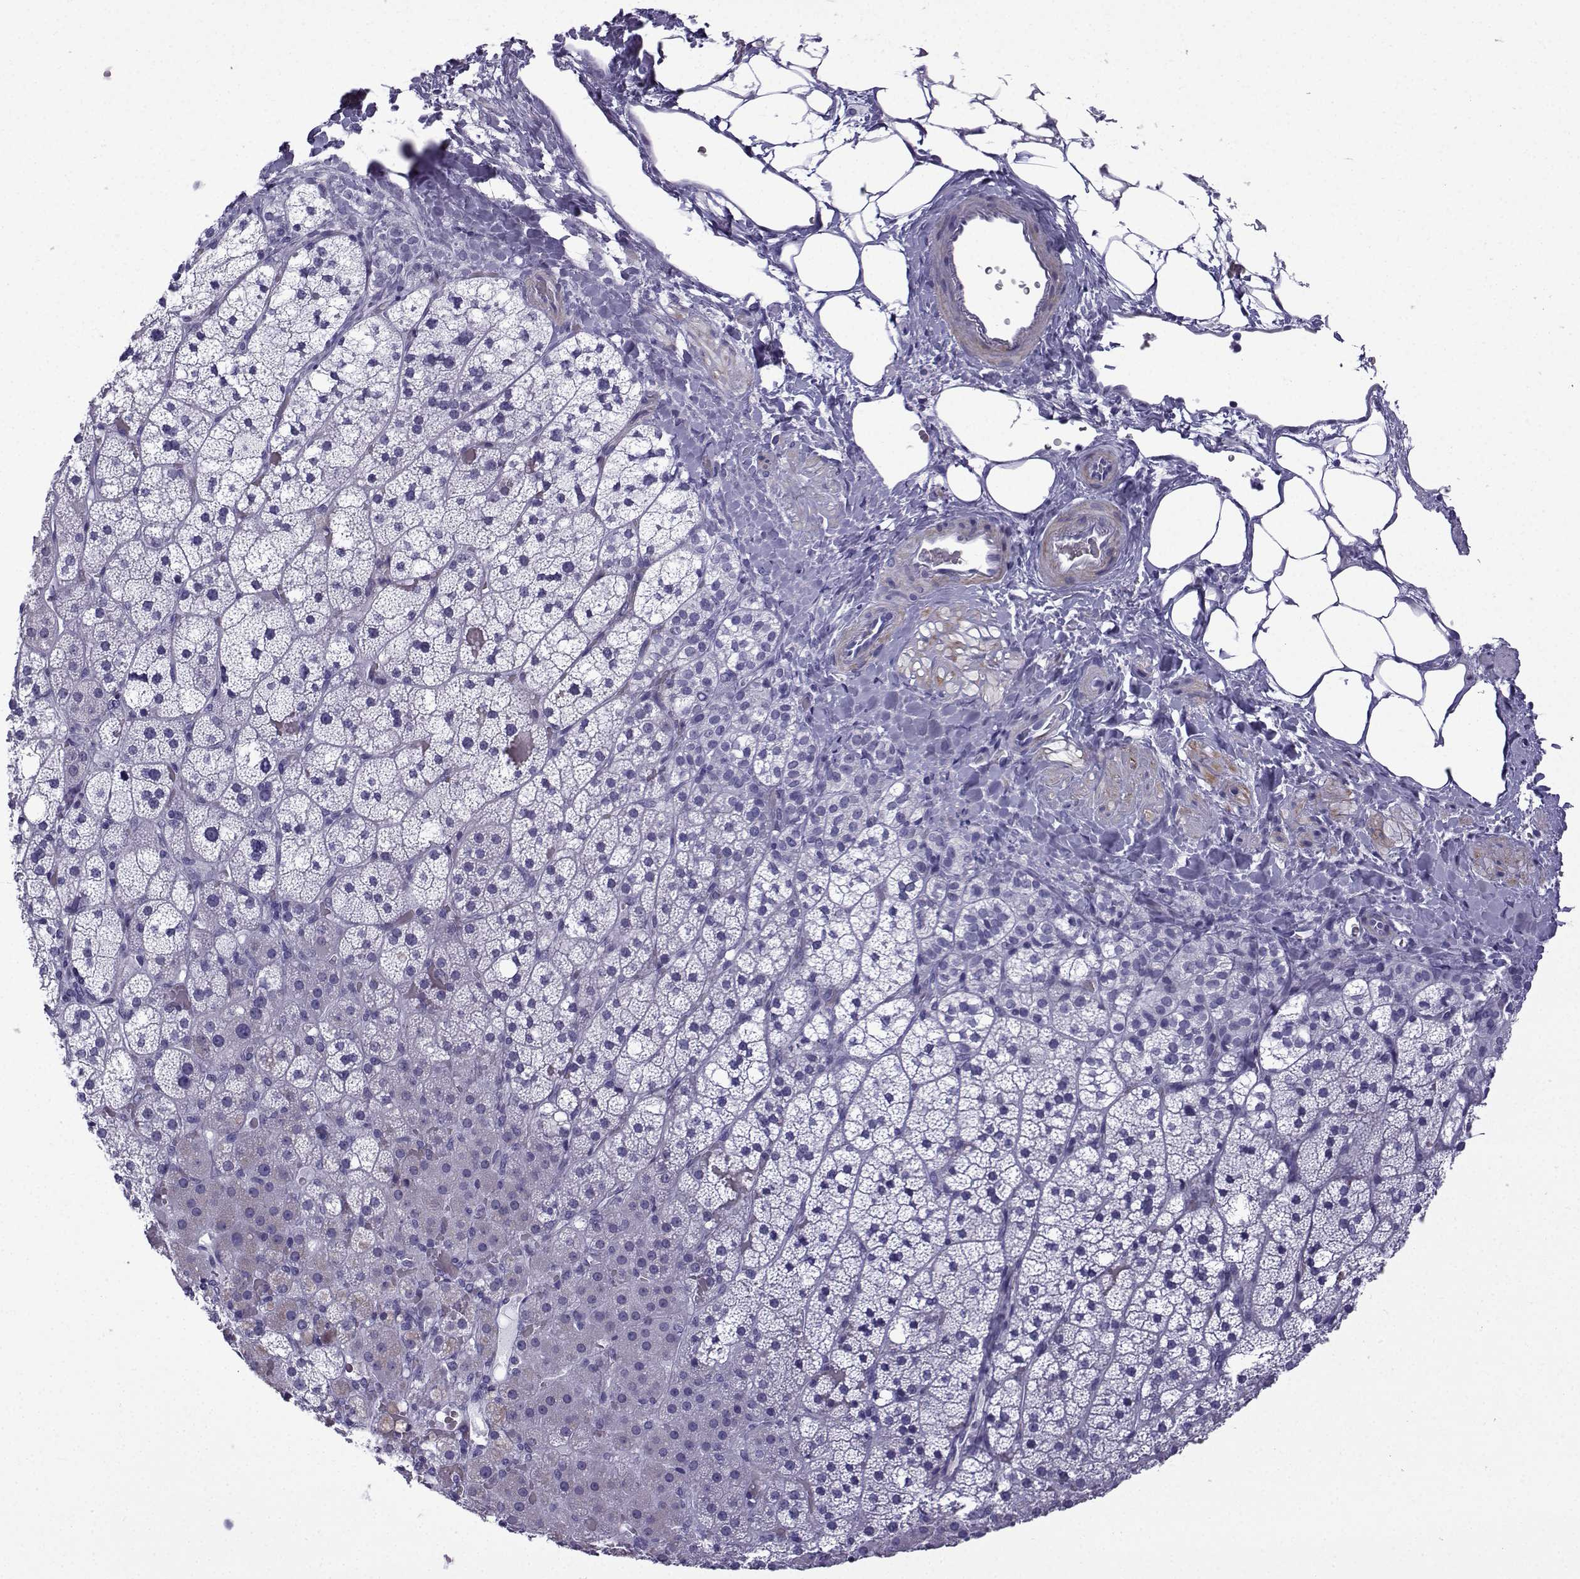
{"staining": {"intensity": "negative", "quantity": "none", "location": "none"}, "tissue": "adrenal gland", "cell_type": "Glandular cells", "image_type": "normal", "snomed": [{"axis": "morphology", "description": "Normal tissue, NOS"}, {"axis": "topography", "description": "Adrenal gland"}], "caption": "The micrograph exhibits no staining of glandular cells in benign adrenal gland.", "gene": "KCNF1", "patient": {"sex": "male", "age": 53}}